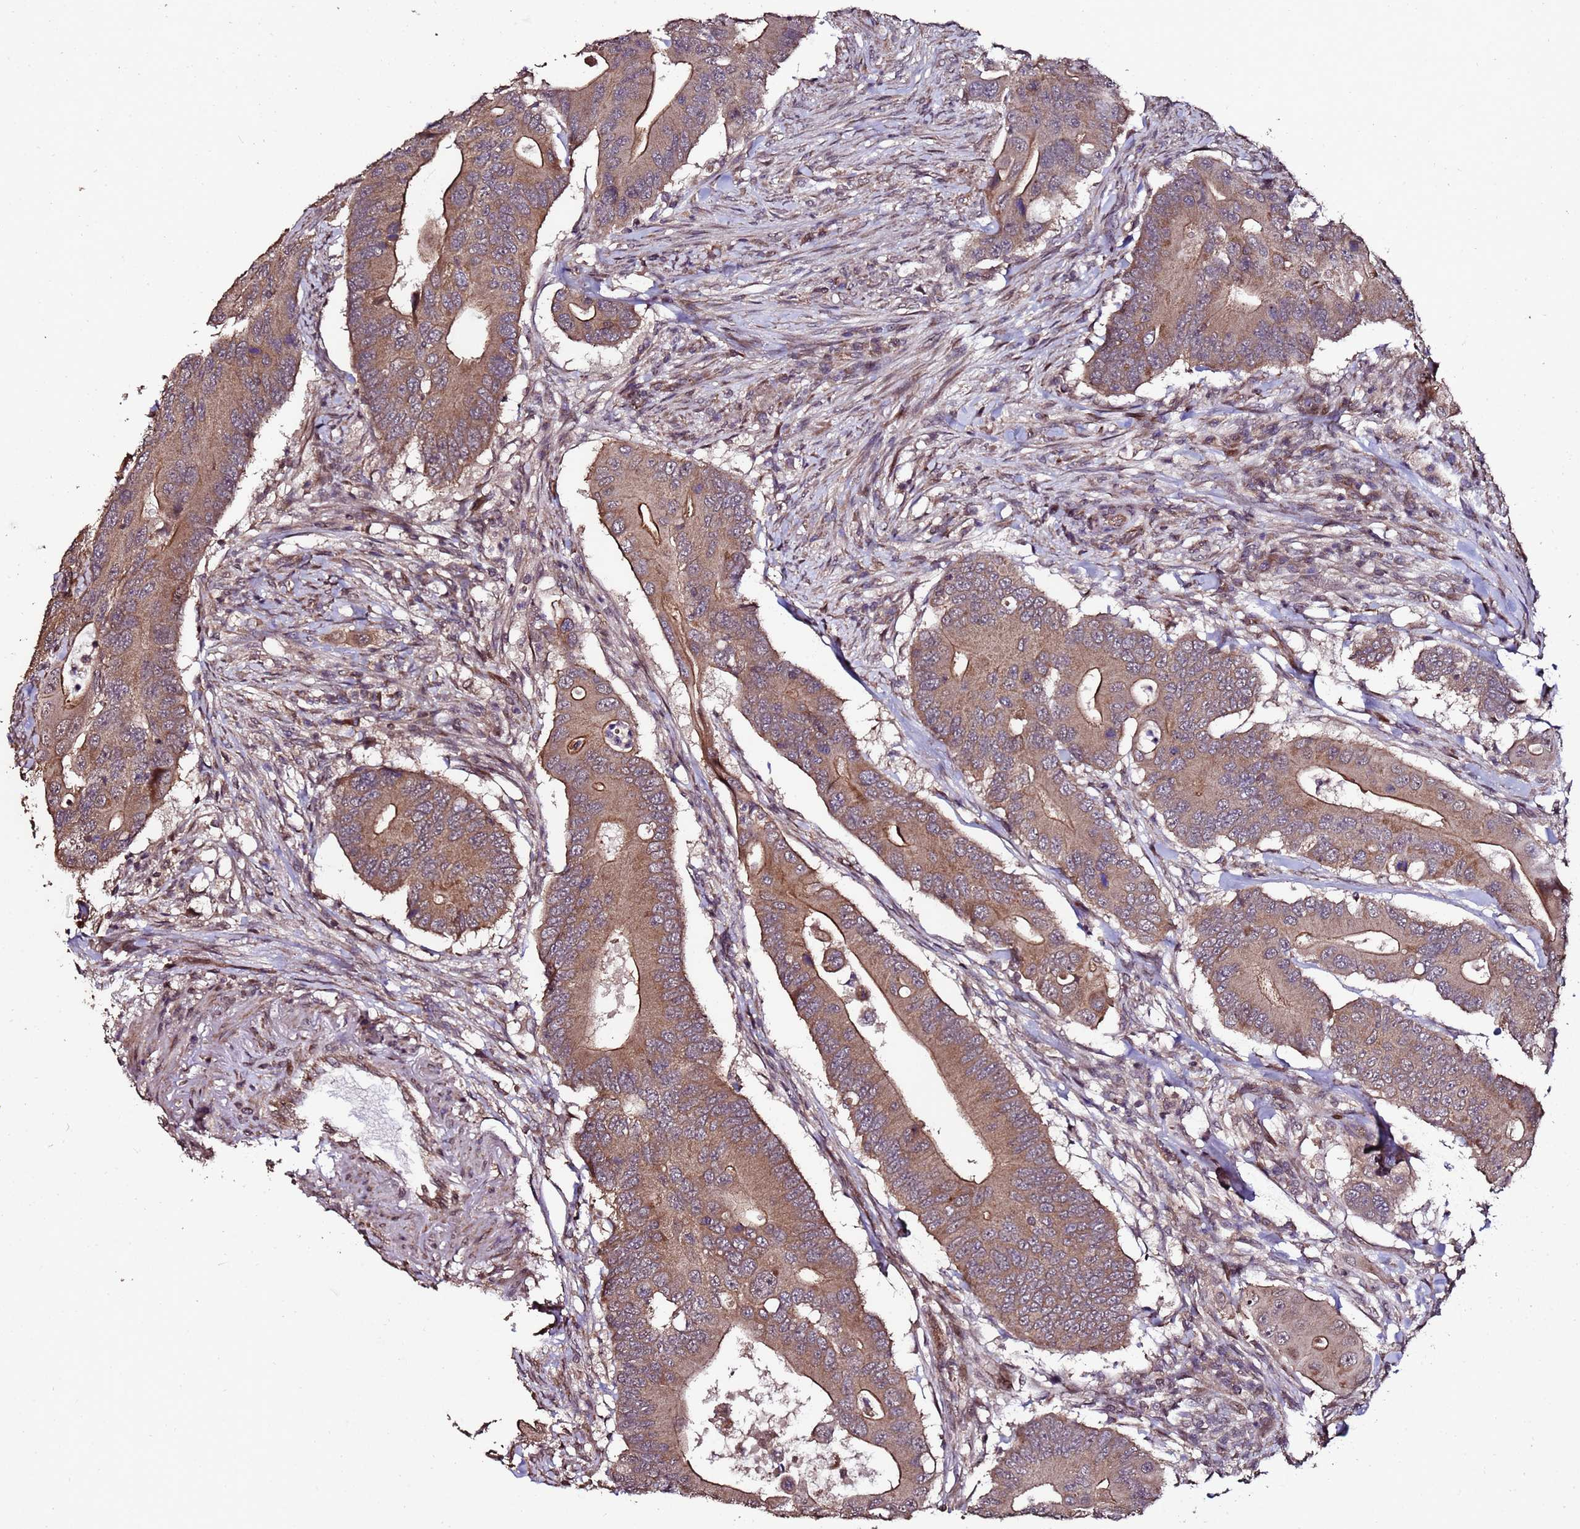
{"staining": {"intensity": "moderate", "quantity": ">75%", "location": "cytoplasmic/membranous"}, "tissue": "colorectal cancer", "cell_type": "Tumor cells", "image_type": "cancer", "snomed": [{"axis": "morphology", "description": "Adenocarcinoma, NOS"}, {"axis": "topography", "description": "Colon"}], "caption": "This image reveals colorectal adenocarcinoma stained with immunohistochemistry to label a protein in brown. The cytoplasmic/membranous of tumor cells show moderate positivity for the protein. Nuclei are counter-stained blue.", "gene": "PRODH", "patient": {"sex": "male", "age": 71}}